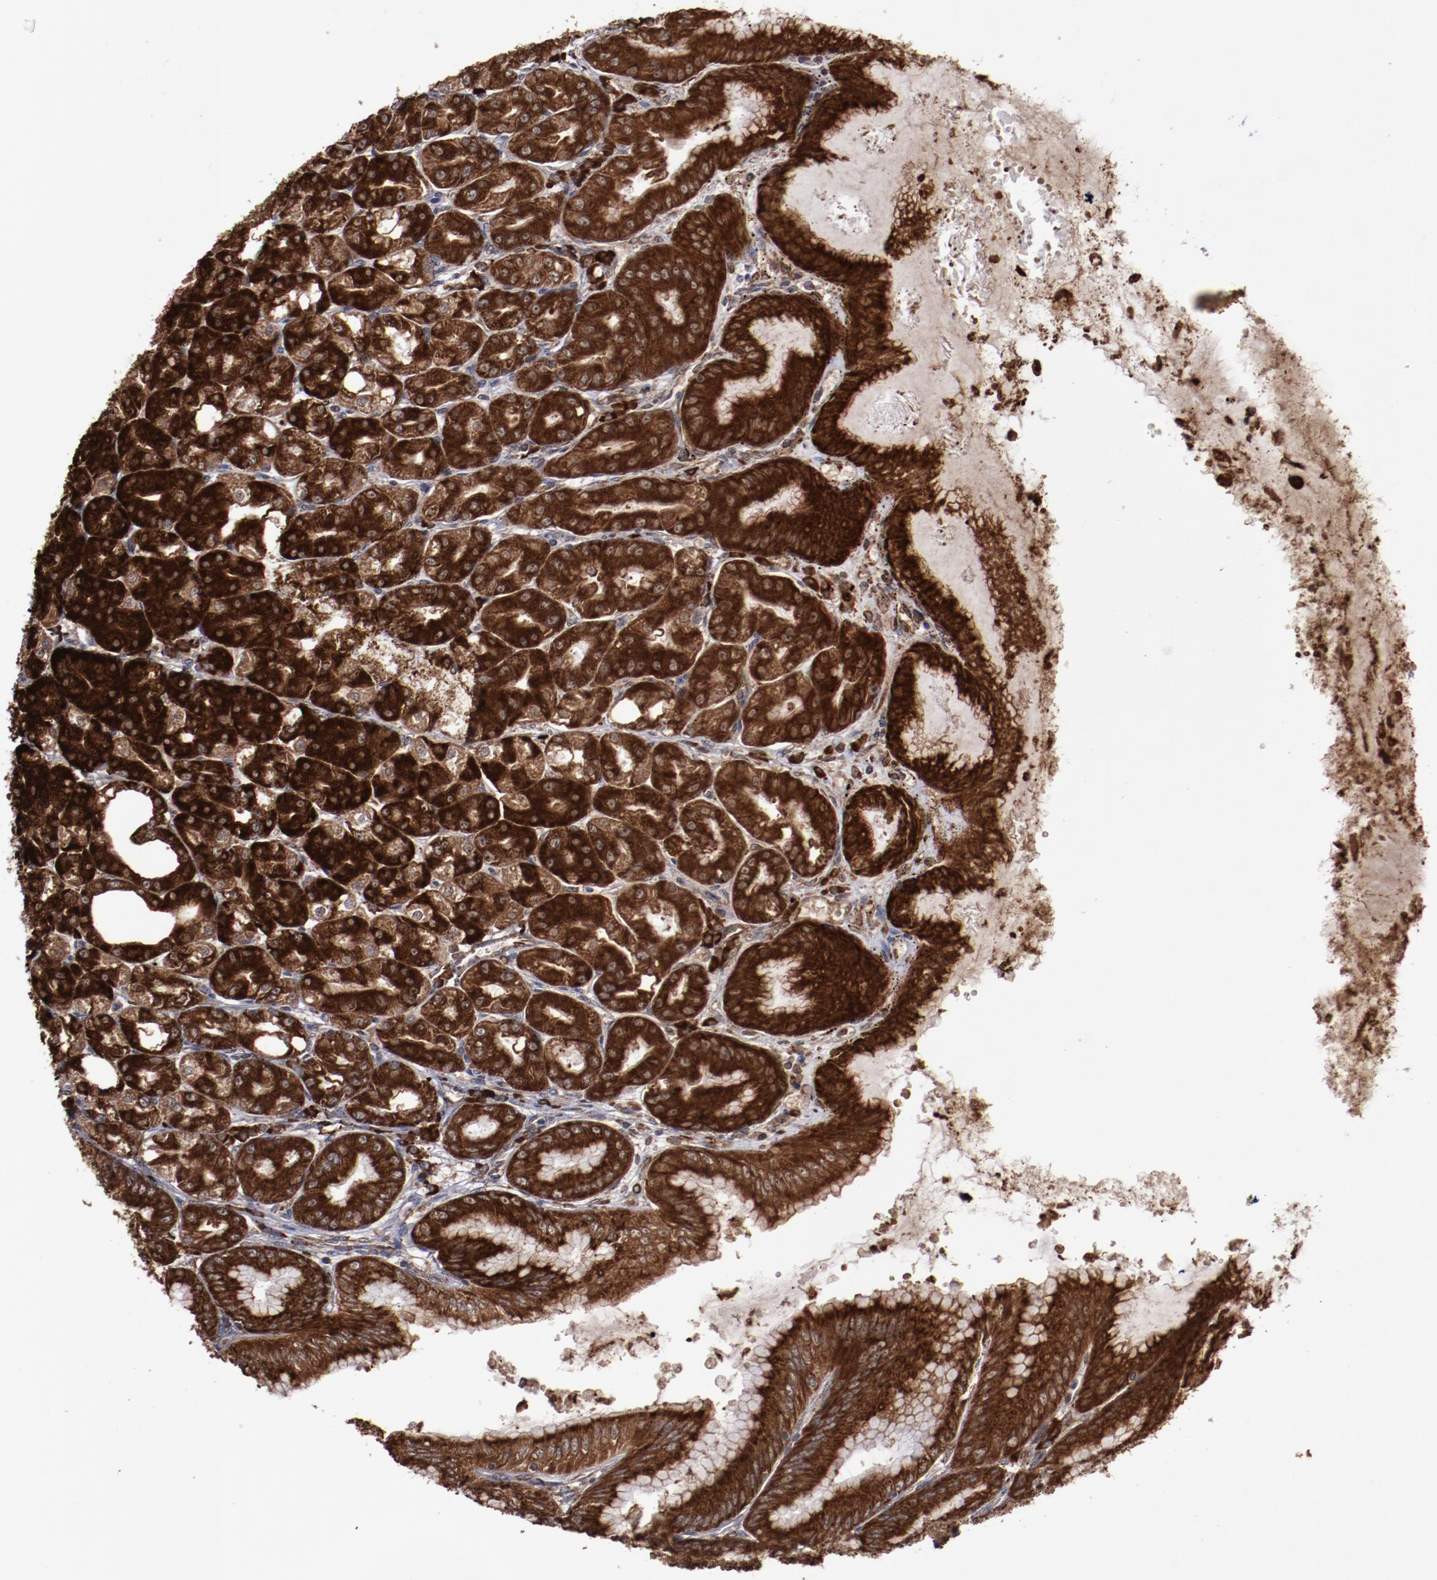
{"staining": {"intensity": "strong", "quantity": ">75%", "location": "cytoplasmic/membranous"}, "tissue": "stomach", "cell_type": "Glandular cells", "image_type": "normal", "snomed": [{"axis": "morphology", "description": "Normal tissue, NOS"}, {"axis": "topography", "description": "Stomach, lower"}], "caption": "An image of human stomach stained for a protein shows strong cytoplasmic/membranous brown staining in glandular cells. The protein is stained brown, and the nuclei are stained in blue (DAB IHC with brightfield microscopy, high magnification).", "gene": "RPS4X", "patient": {"sex": "male", "age": 71}}